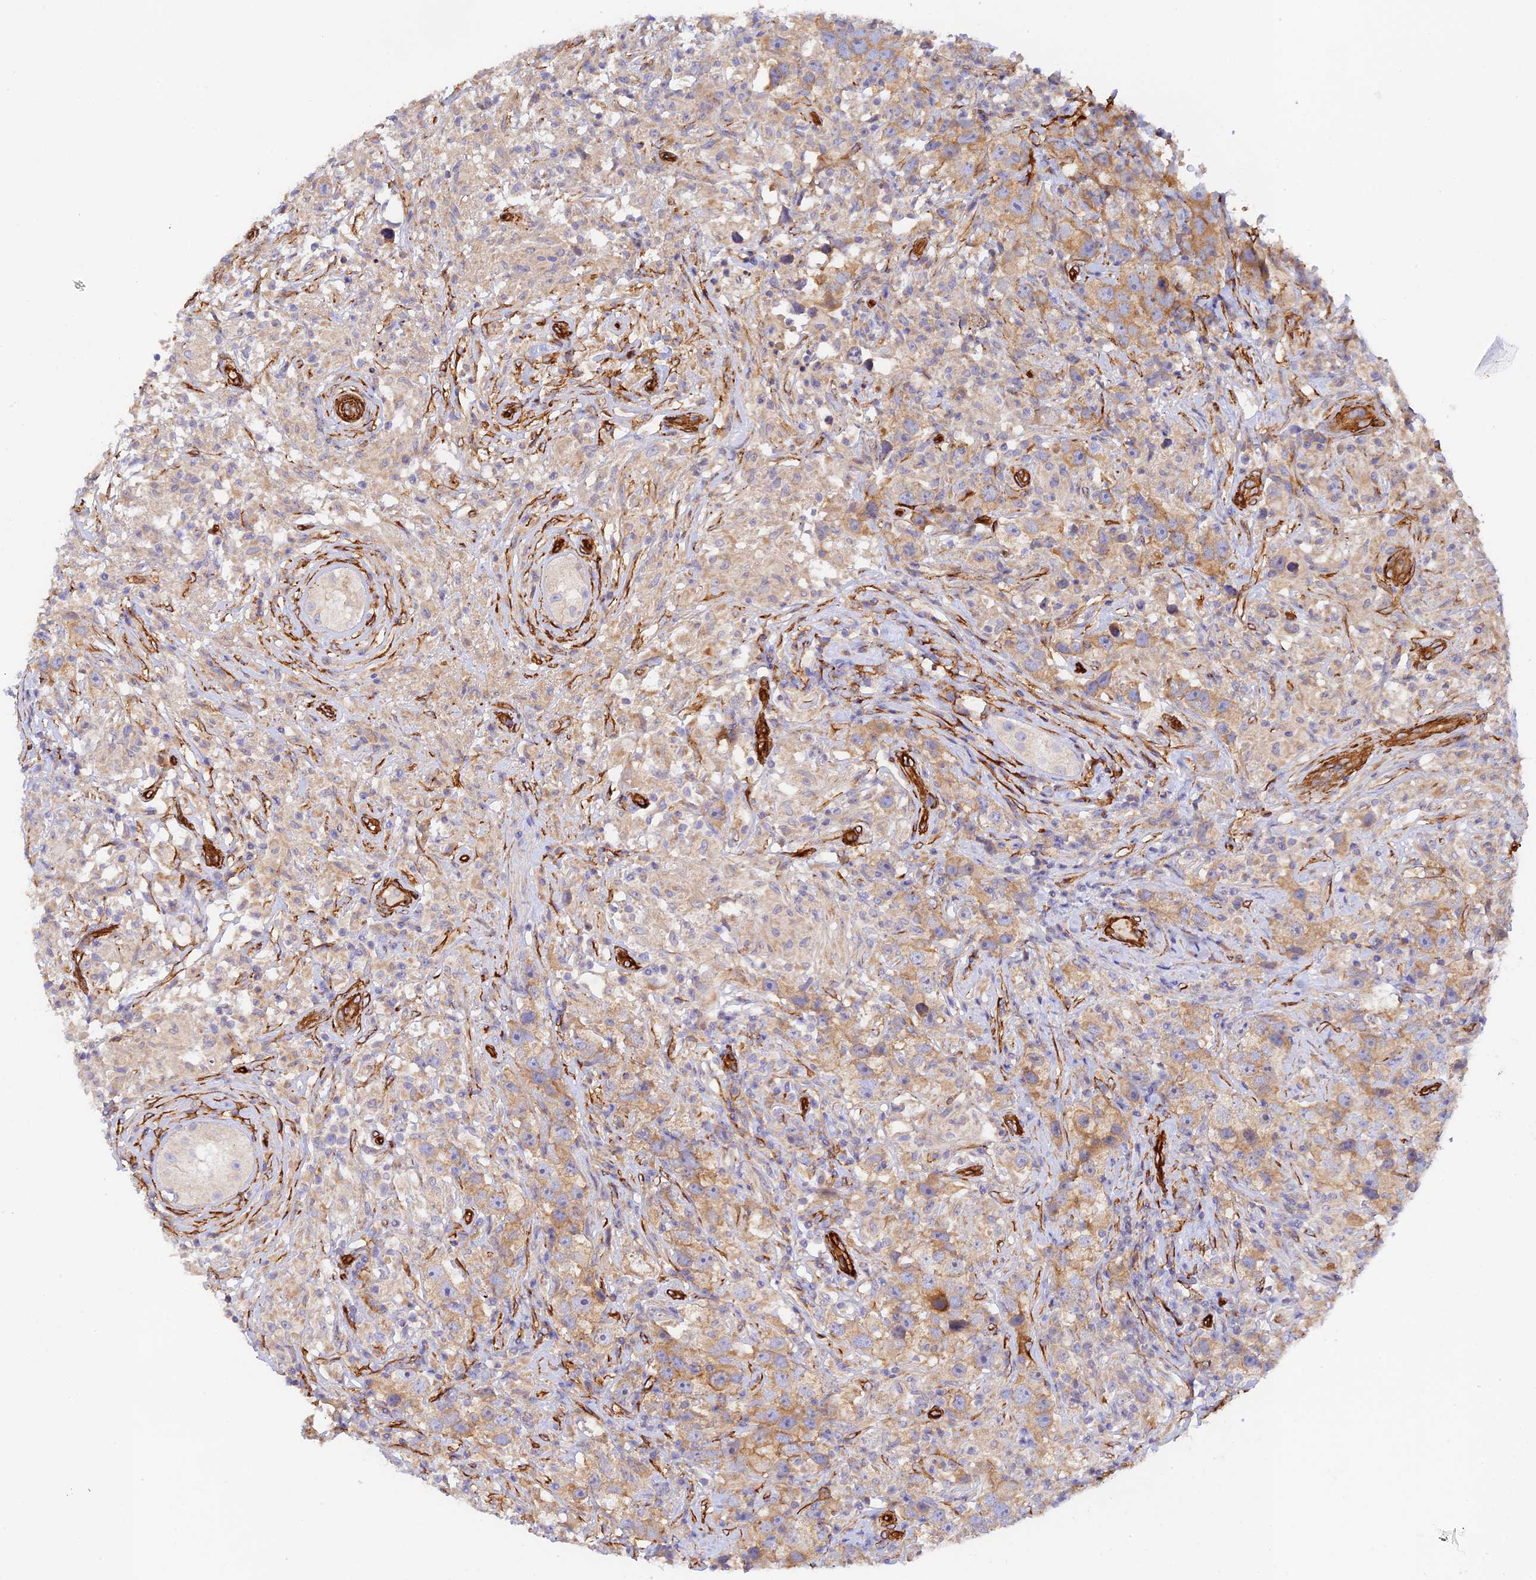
{"staining": {"intensity": "moderate", "quantity": ">75%", "location": "cytoplasmic/membranous"}, "tissue": "testis cancer", "cell_type": "Tumor cells", "image_type": "cancer", "snomed": [{"axis": "morphology", "description": "Seminoma, NOS"}, {"axis": "topography", "description": "Testis"}], "caption": "Testis cancer (seminoma) was stained to show a protein in brown. There is medium levels of moderate cytoplasmic/membranous positivity in about >75% of tumor cells.", "gene": "MYO9A", "patient": {"sex": "male", "age": 49}}